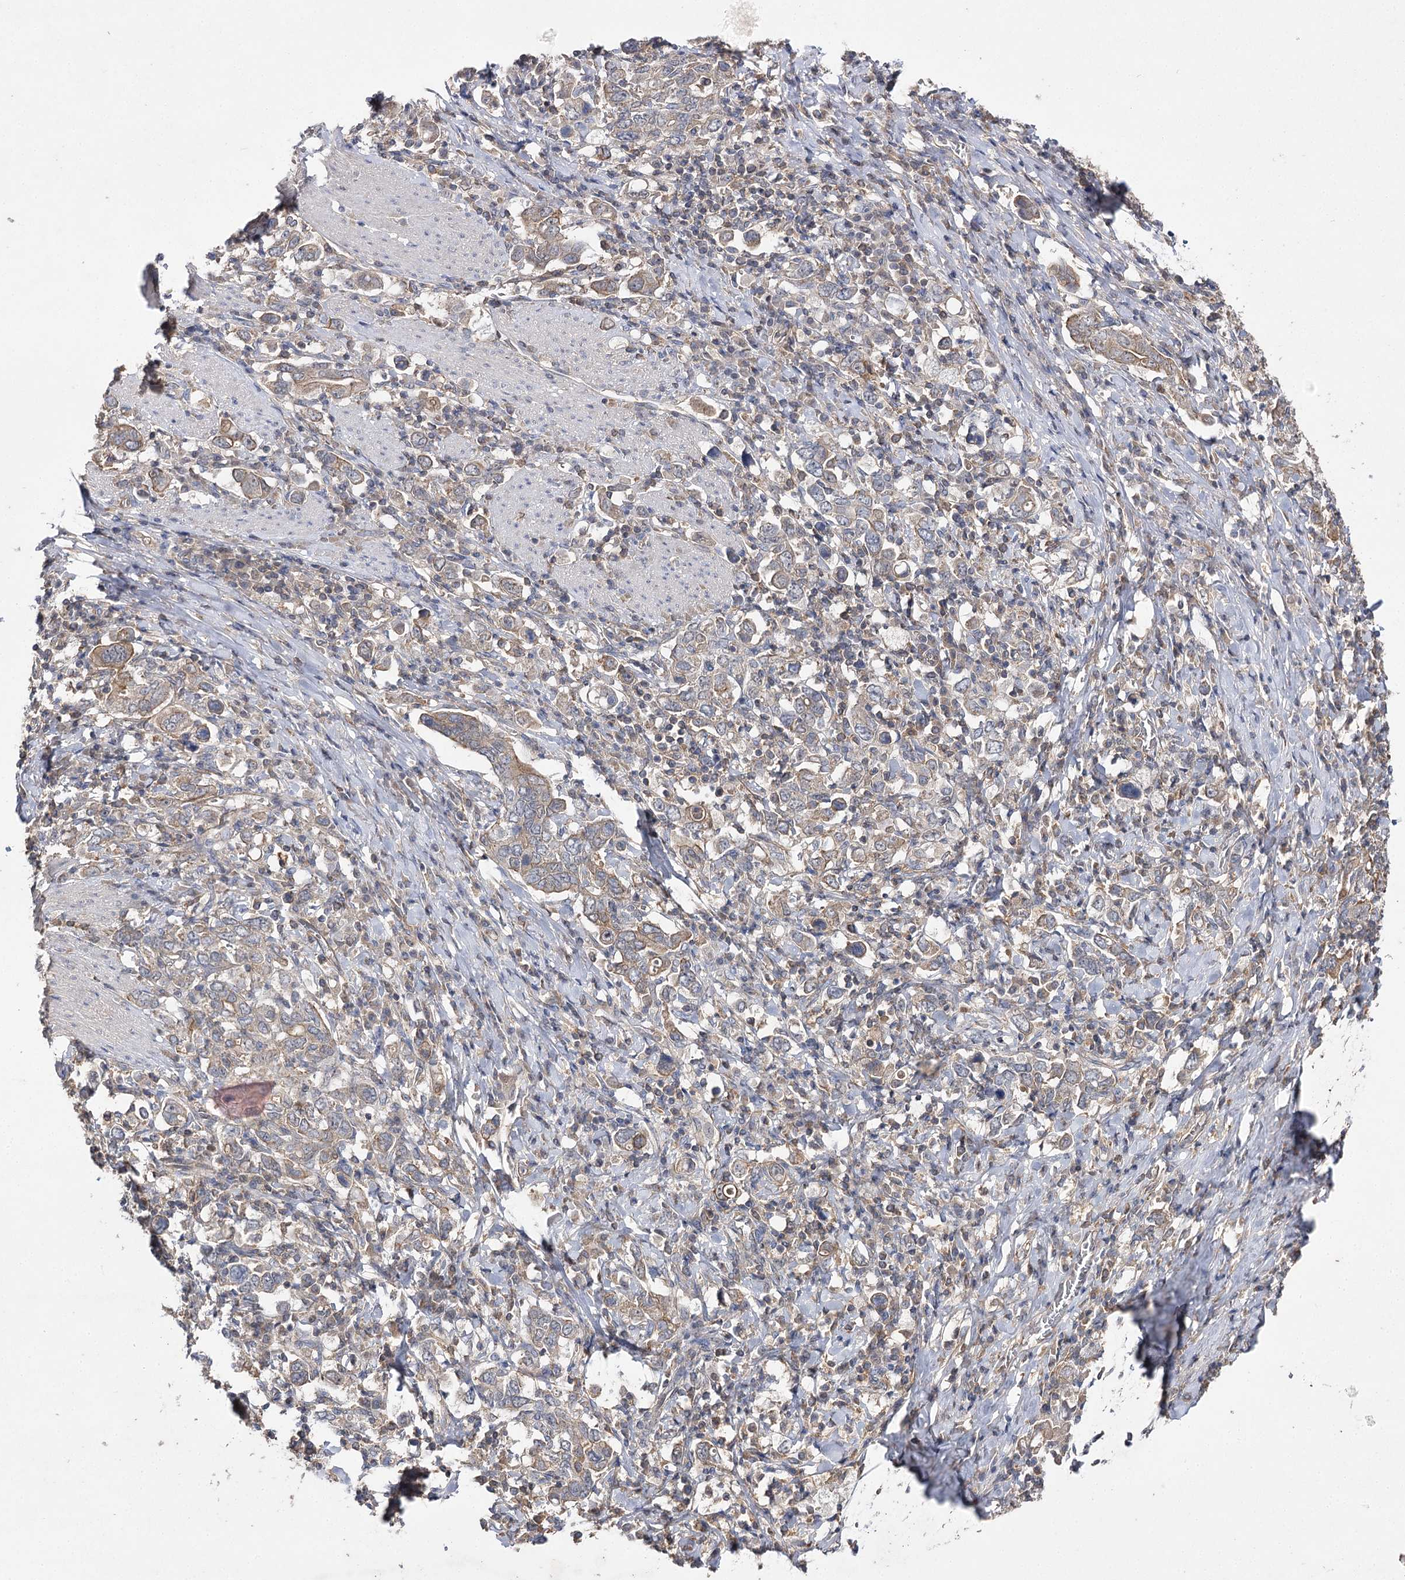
{"staining": {"intensity": "weak", "quantity": "25%-75%", "location": "cytoplasmic/membranous"}, "tissue": "stomach cancer", "cell_type": "Tumor cells", "image_type": "cancer", "snomed": [{"axis": "morphology", "description": "Adenocarcinoma, NOS"}, {"axis": "topography", "description": "Stomach, upper"}], "caption": "Protein staining by immunohistochemistry demonstrates weak cytoplasmic/membranous expression in approximately 25%-75% of tumor cells in stomach cancer (adenocarcinoma).", "gene": "BCR", "patient": {"sex": "male", "age": 62}}